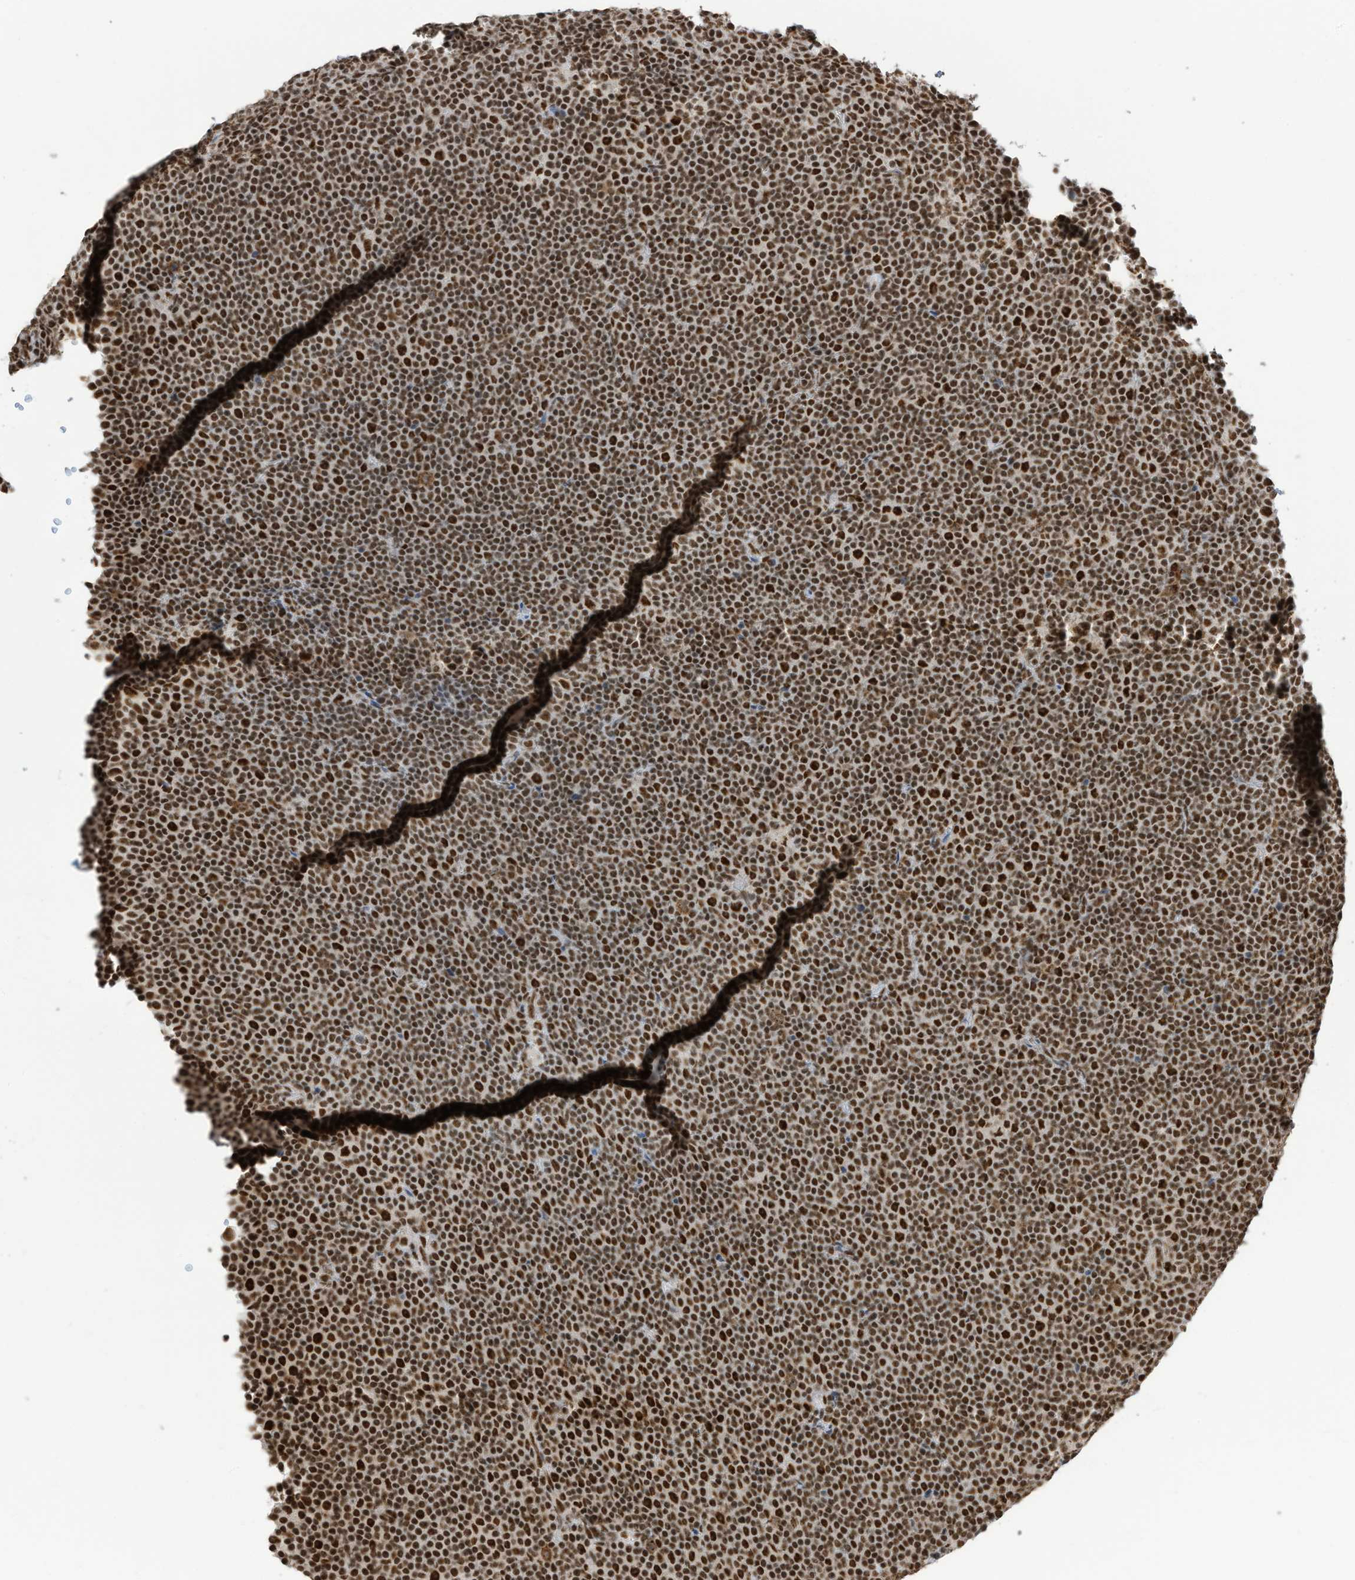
{"staining": {"intensity": "strong", "quantity": ">75%", "location": "nuclear"}, "tissue": "lymphoma", "cell_type": "Tumor cells", "image_type": "cancer", "snomed": [{"axis": "morphology", "description": "Malignant lymphoma, non-Hodgkin's type, Low grade"}, {"axis": "topography", "description": "Lymph node"}], "caption": "Lymphoma stained for a protein (brown) exhibits strong nuclear positive expression in about >75% of tumor cells.", "gene": "SF3A3", "patient": {"sex": "female", "age": 67}}